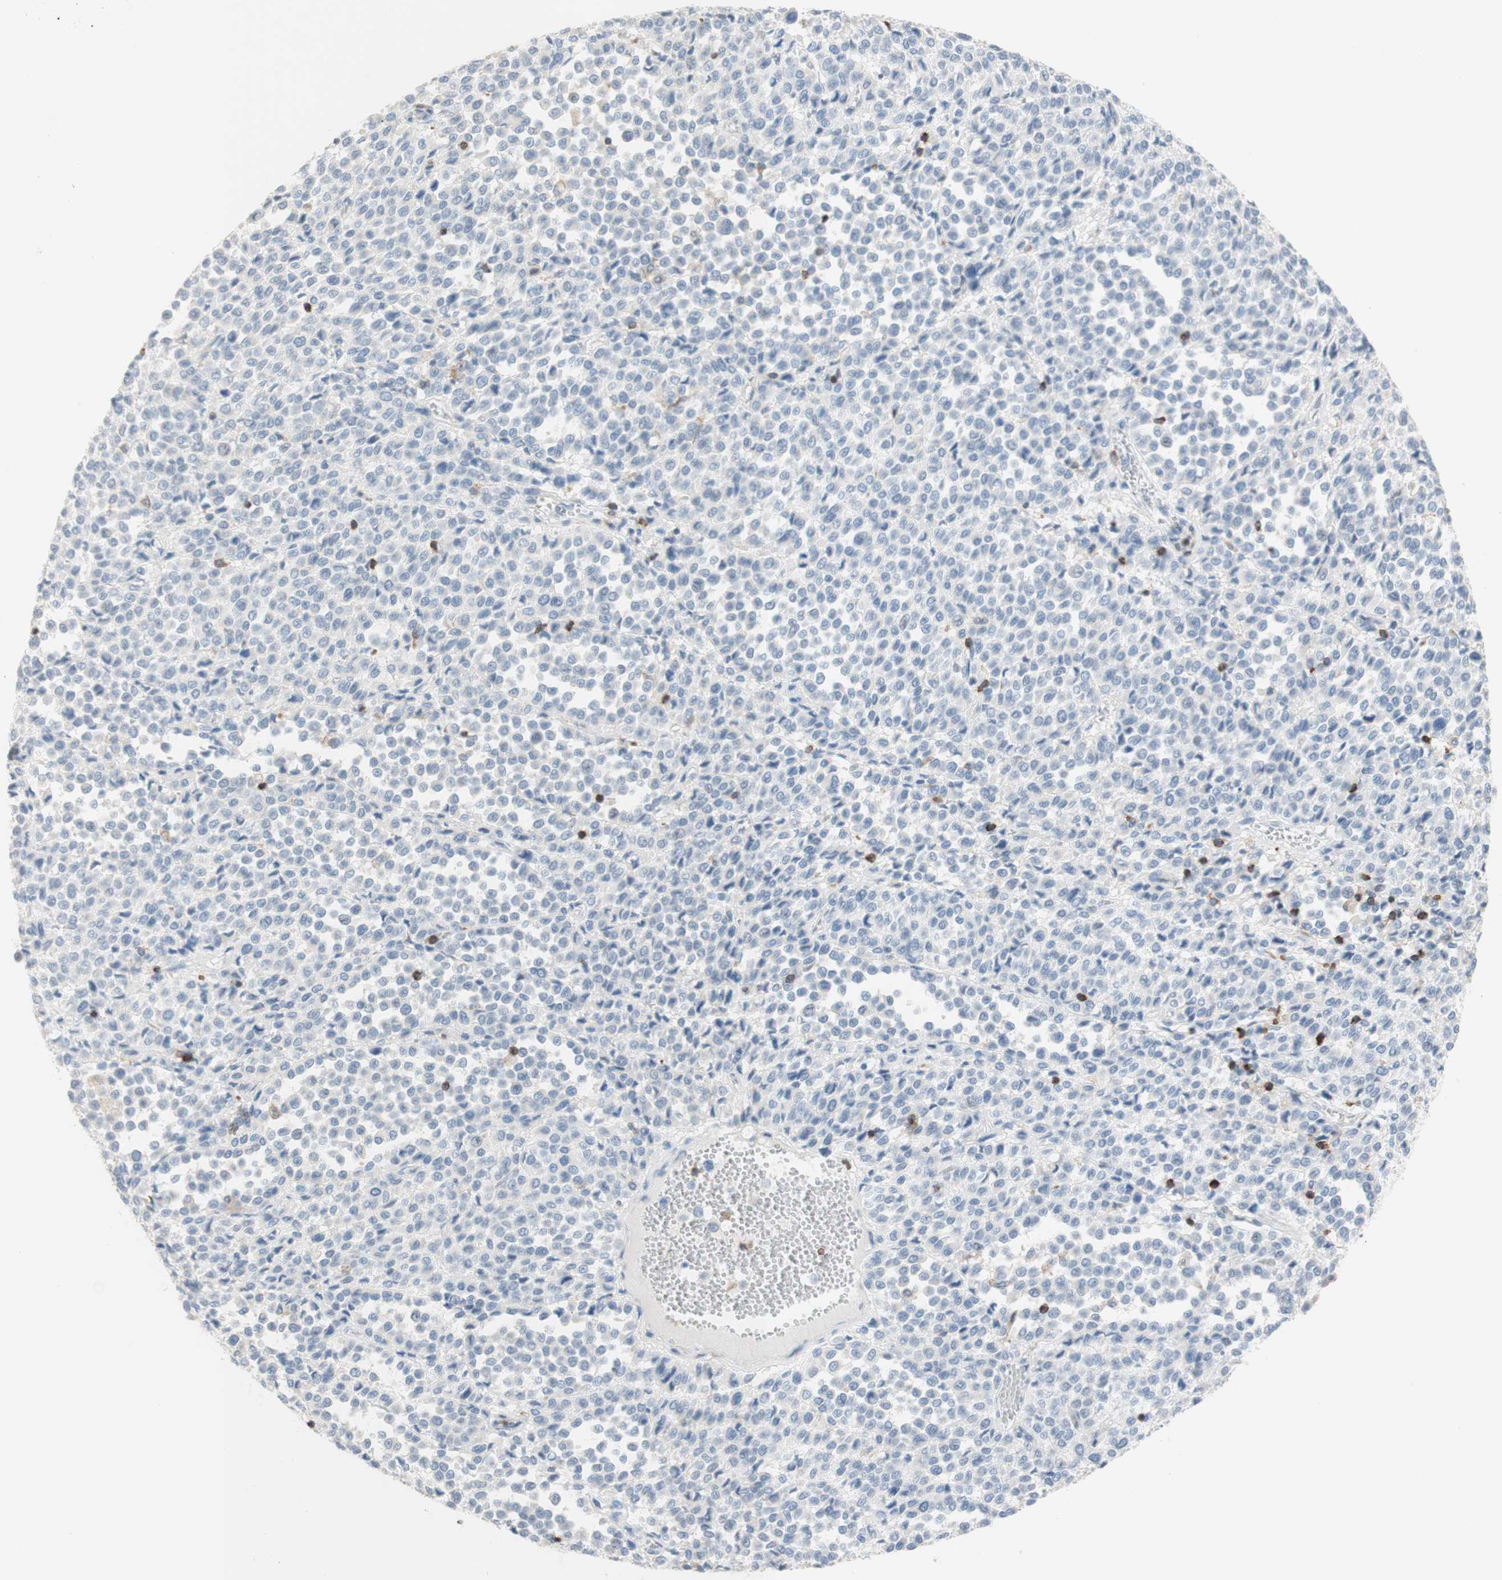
{"staining": {"intensity": "negative", "quantity": "none", "location": "none"}, "tissue": "melanoma", "cell_type": "Tumor cells", "image_type": "cancer", "snomed": [{"axis": "morphology", "description": "Malignant melanoma, Metastatic site"}, {"axis": "topography", "description": "Pancreas"}], "caption": "DAB (3,3'-diaminobenzidine) immunohistochemical staining of malignant melanoma (metastatic site) exhibits no significant positivity in tumor cells.", "gene": "SPINK6", "patient": {"sex": "female", "age": 30}}